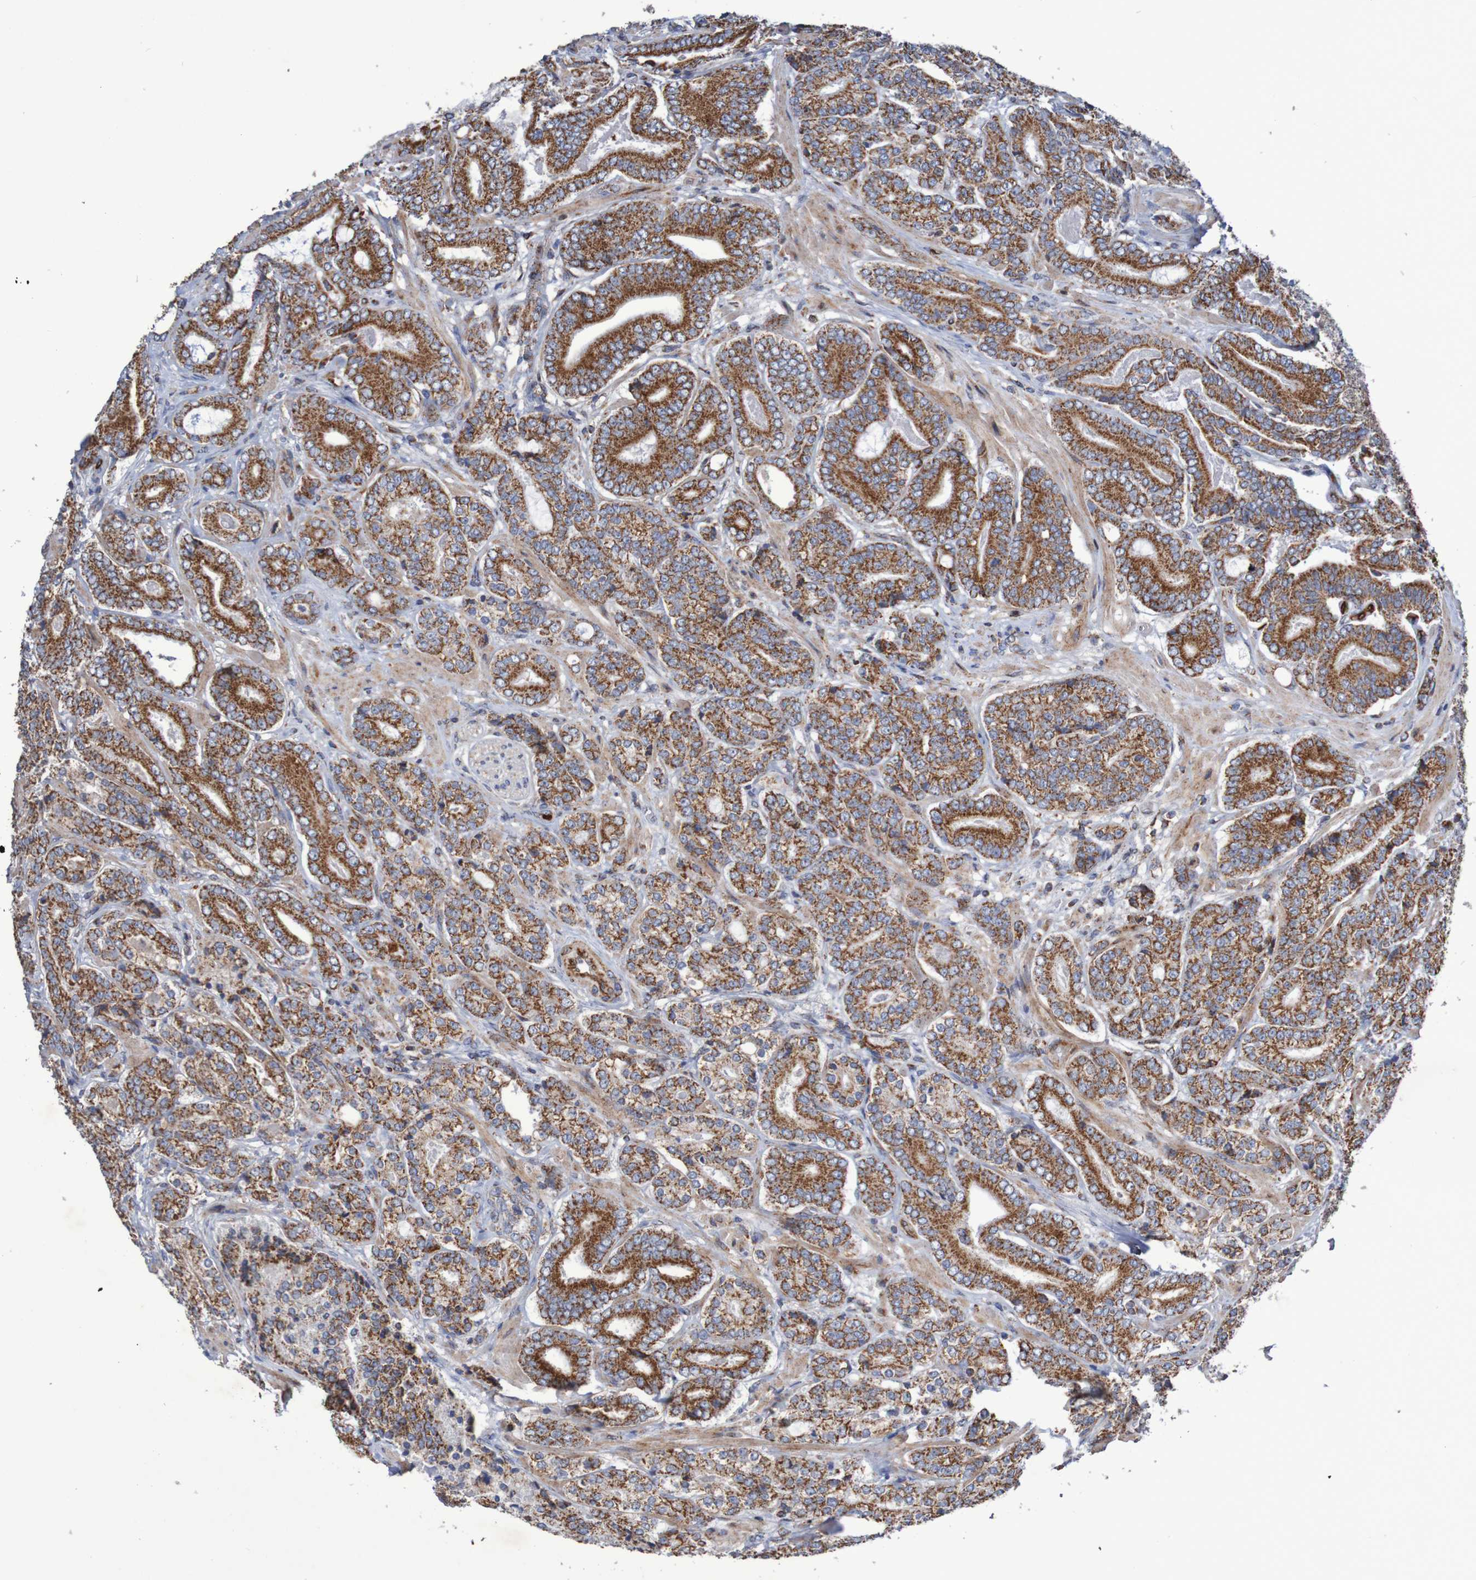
{"staining": {"intensity": "strong", "quantity": ">75%", "location": "cytoplasmic/membranous"}, "tissue": "prostate cancer", "cell_type": "Tumor cells", "image_type": "cancer", "snomed": [{"axis": "morphology", "description": "Adenocarcinoma, High grade"}, {"axis": "topography", "description": "Prostate"}], "caption": "Strong cytoplasmic/membranous protein positivity is seen in about >75% of tumor cells in high-grade adenocarcinoma (prostate).", "gene": "MMEL1", "patient": {"sex": "male", "age": 61}}